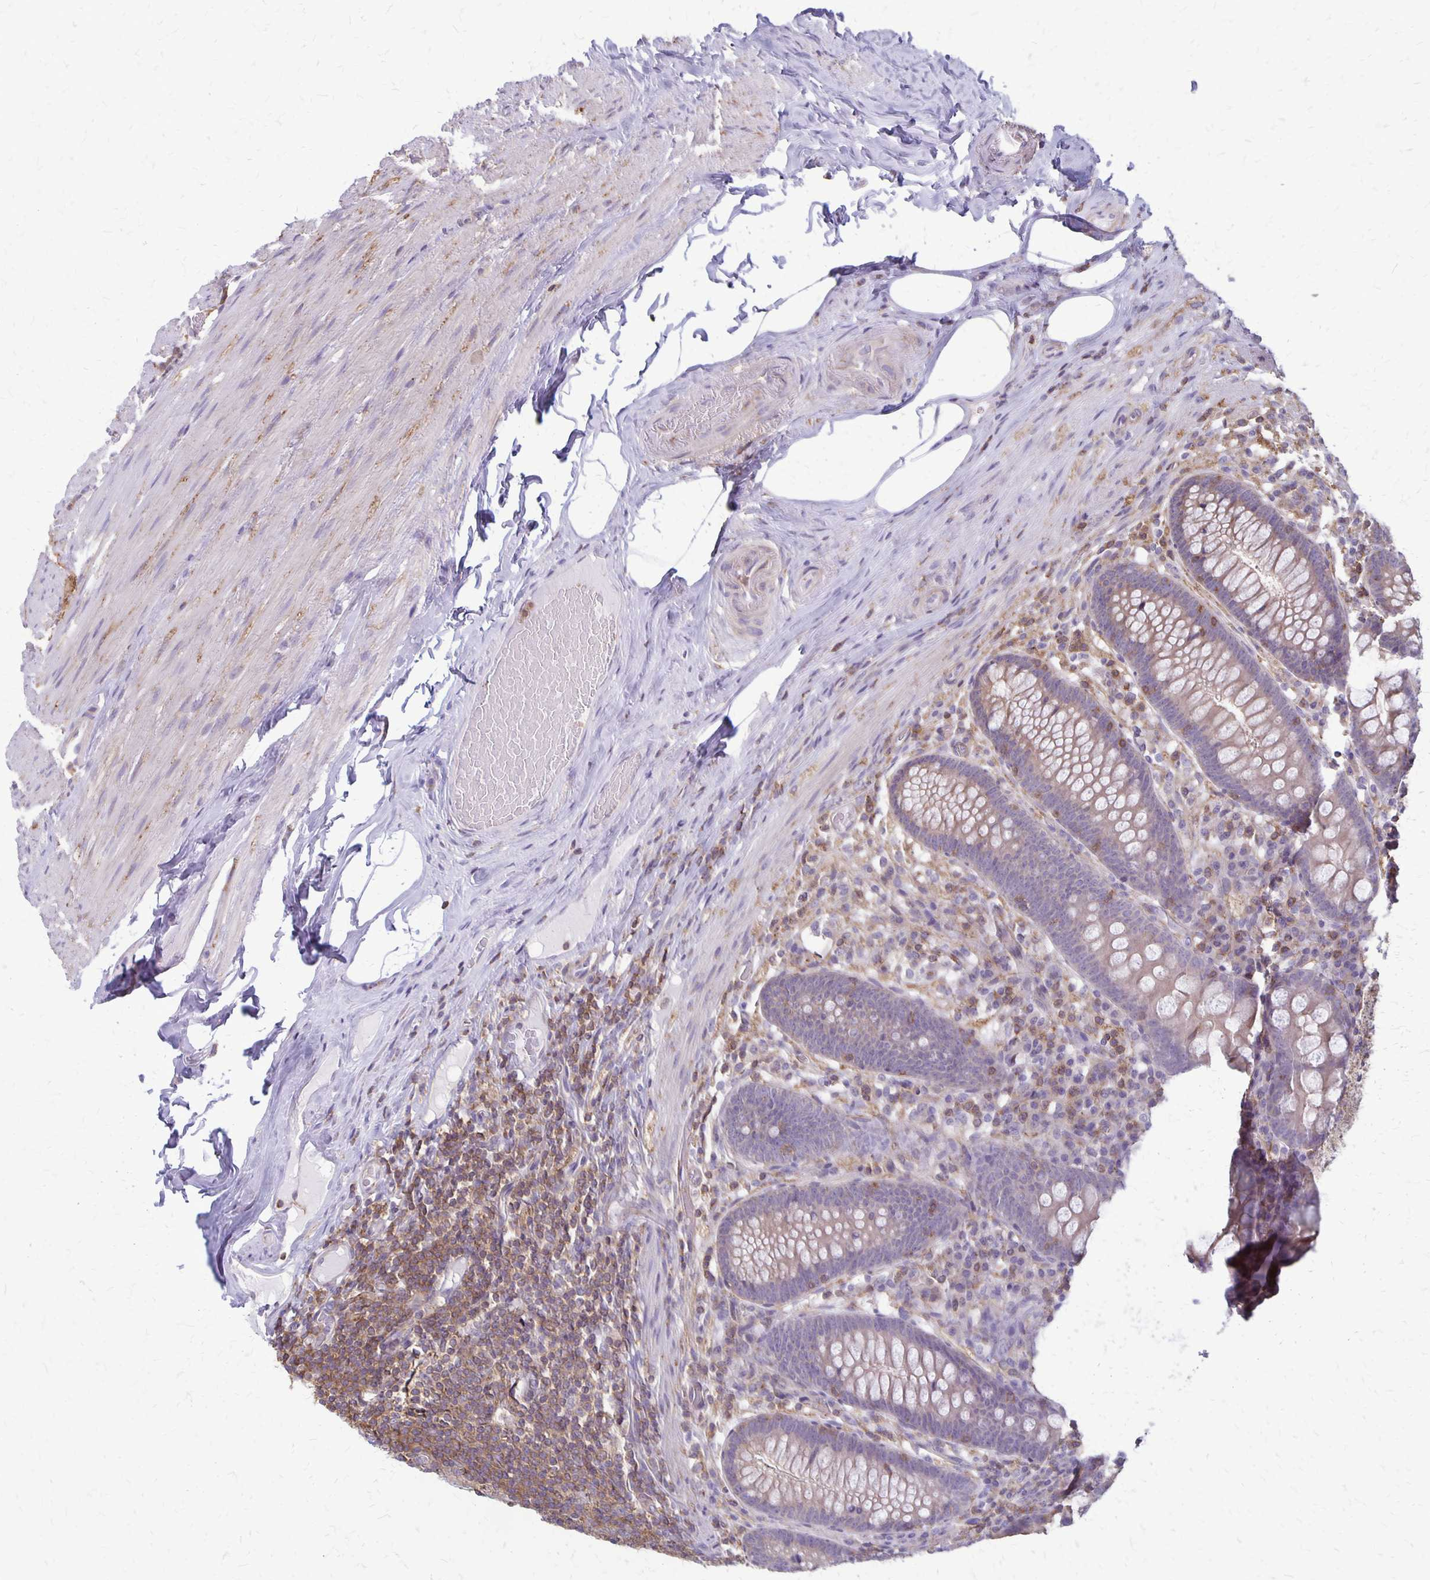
{"staining": {"intensity": "weak", "quantity": "25%-75%", "location": "cytoplasmic/membranous"}, "tissue": "appendix", "cell_type": "Glandular cells", "image_type": "normal", "snomed": [{"axis": "morphology", "description": "Normal tissue, NOS"}, {"axis": "topography", "description": "Appendix"}], "caption": "Immunohistochemical staining of unremarkable human appendix reveals 25%-75% levels of weak cytoplasmic/membranous protein expression in approximately 25%-75% of glandular cells.", "gene": "SEPTIN5", "patient": {"sex": "male", "age": 71}}